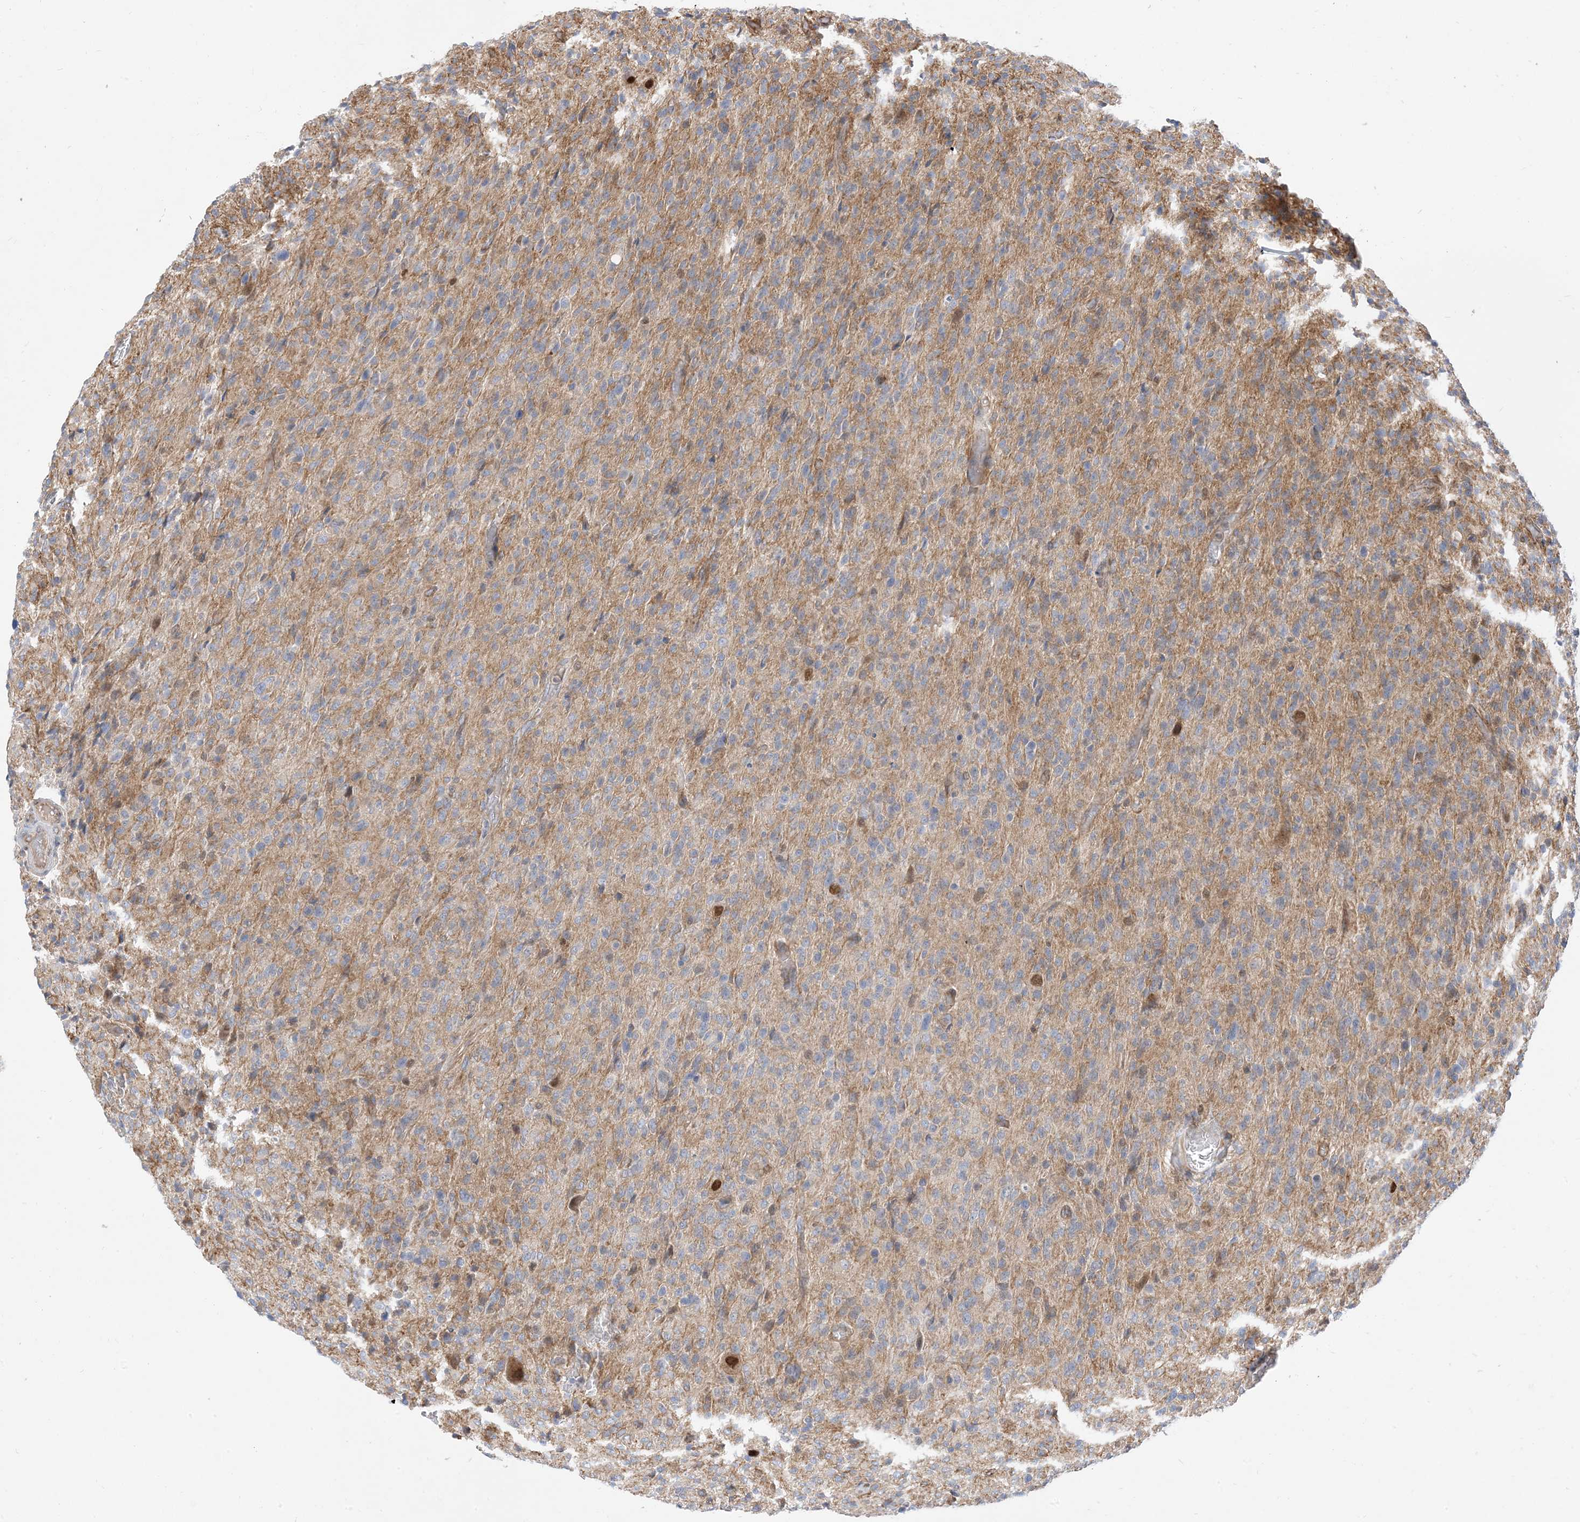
{"staining": {"intensity": "negative", "quantity": "none", "location": "none"}, "tissue": "glioma", "cell_type": "Tumor cells", "image_type": "cancer", "snomed": [{"axis": "morphology", "description": "Glioma, malignant, High grade"}, {"axis": "topography", "description": "Brain"}], "caption": "DAB (3,3'-diaminobenzidine) immunohistochemical staining of human malignant high-grade glioma reveals no significant expression in tumor cells.", "gene": "TYSND1", "patient": {"sex": "female", "age": 57}}